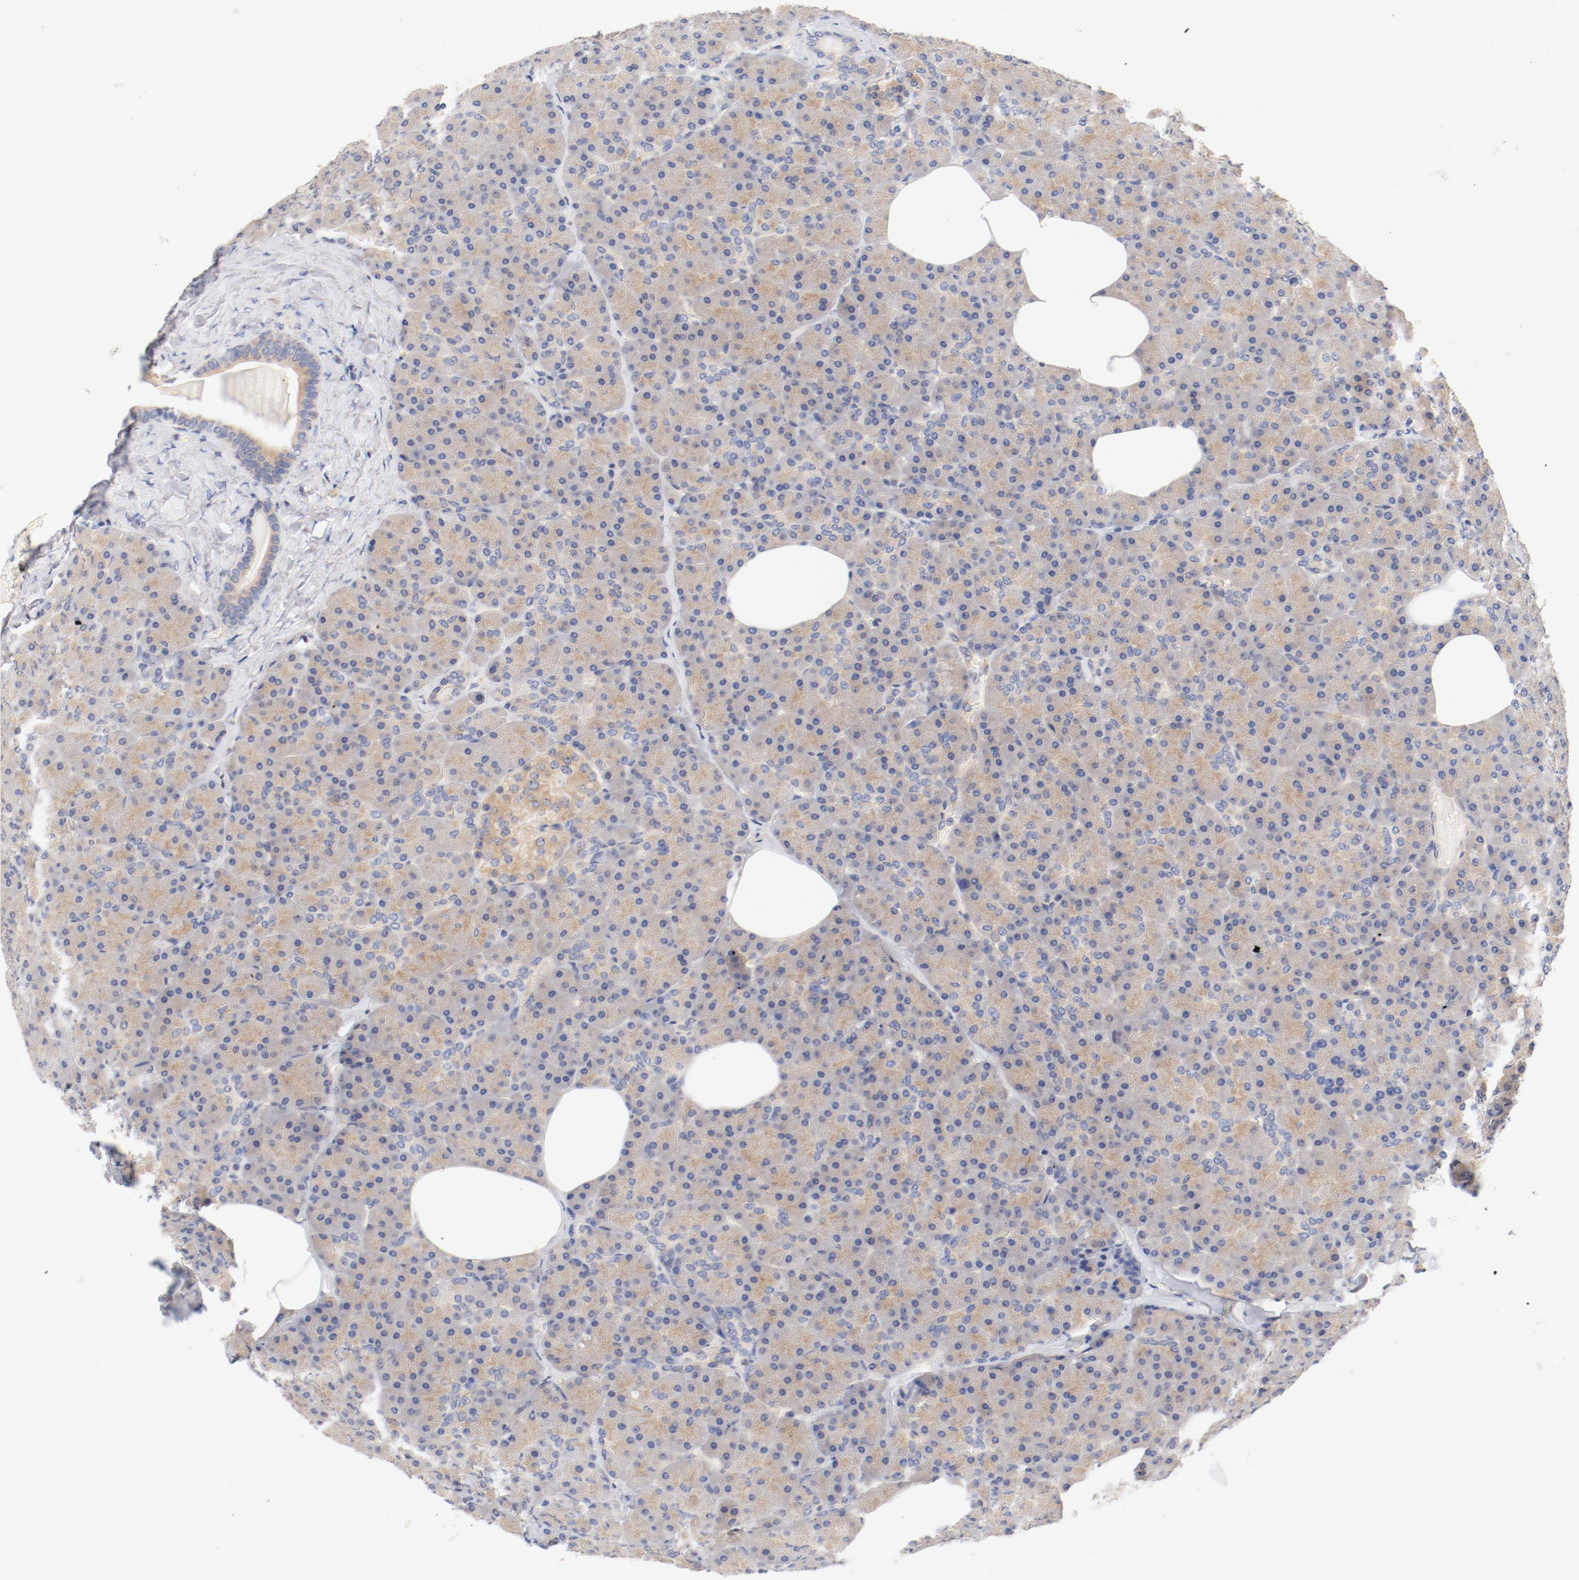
{"staining": {"intensity": "weak", "quantity": "25%-75%", "location": "cytoplasmic/membranous"}, "tissue": "pancreas", "cell_type": "Exocrine glandular cells", "image_type": "normal", "snomed": [{"axis": "morphology", "description": "Normal tissue, NOS"}, {"axis": "topography", "description": "Pancreas"}], "caption": "Immunohistochemistry (IHC) histopathology image of benign pancreas: human pancreas stained using immunohistochemistry displays low levels of weak protein expression localized specifically in the cytoplasmic/membranous of exocrine glandular cells, appearing as a cytoplasmic/membranous brown color.", "gene": "DYNC1H1", "patient": {"sex": "female", "age": 35}}